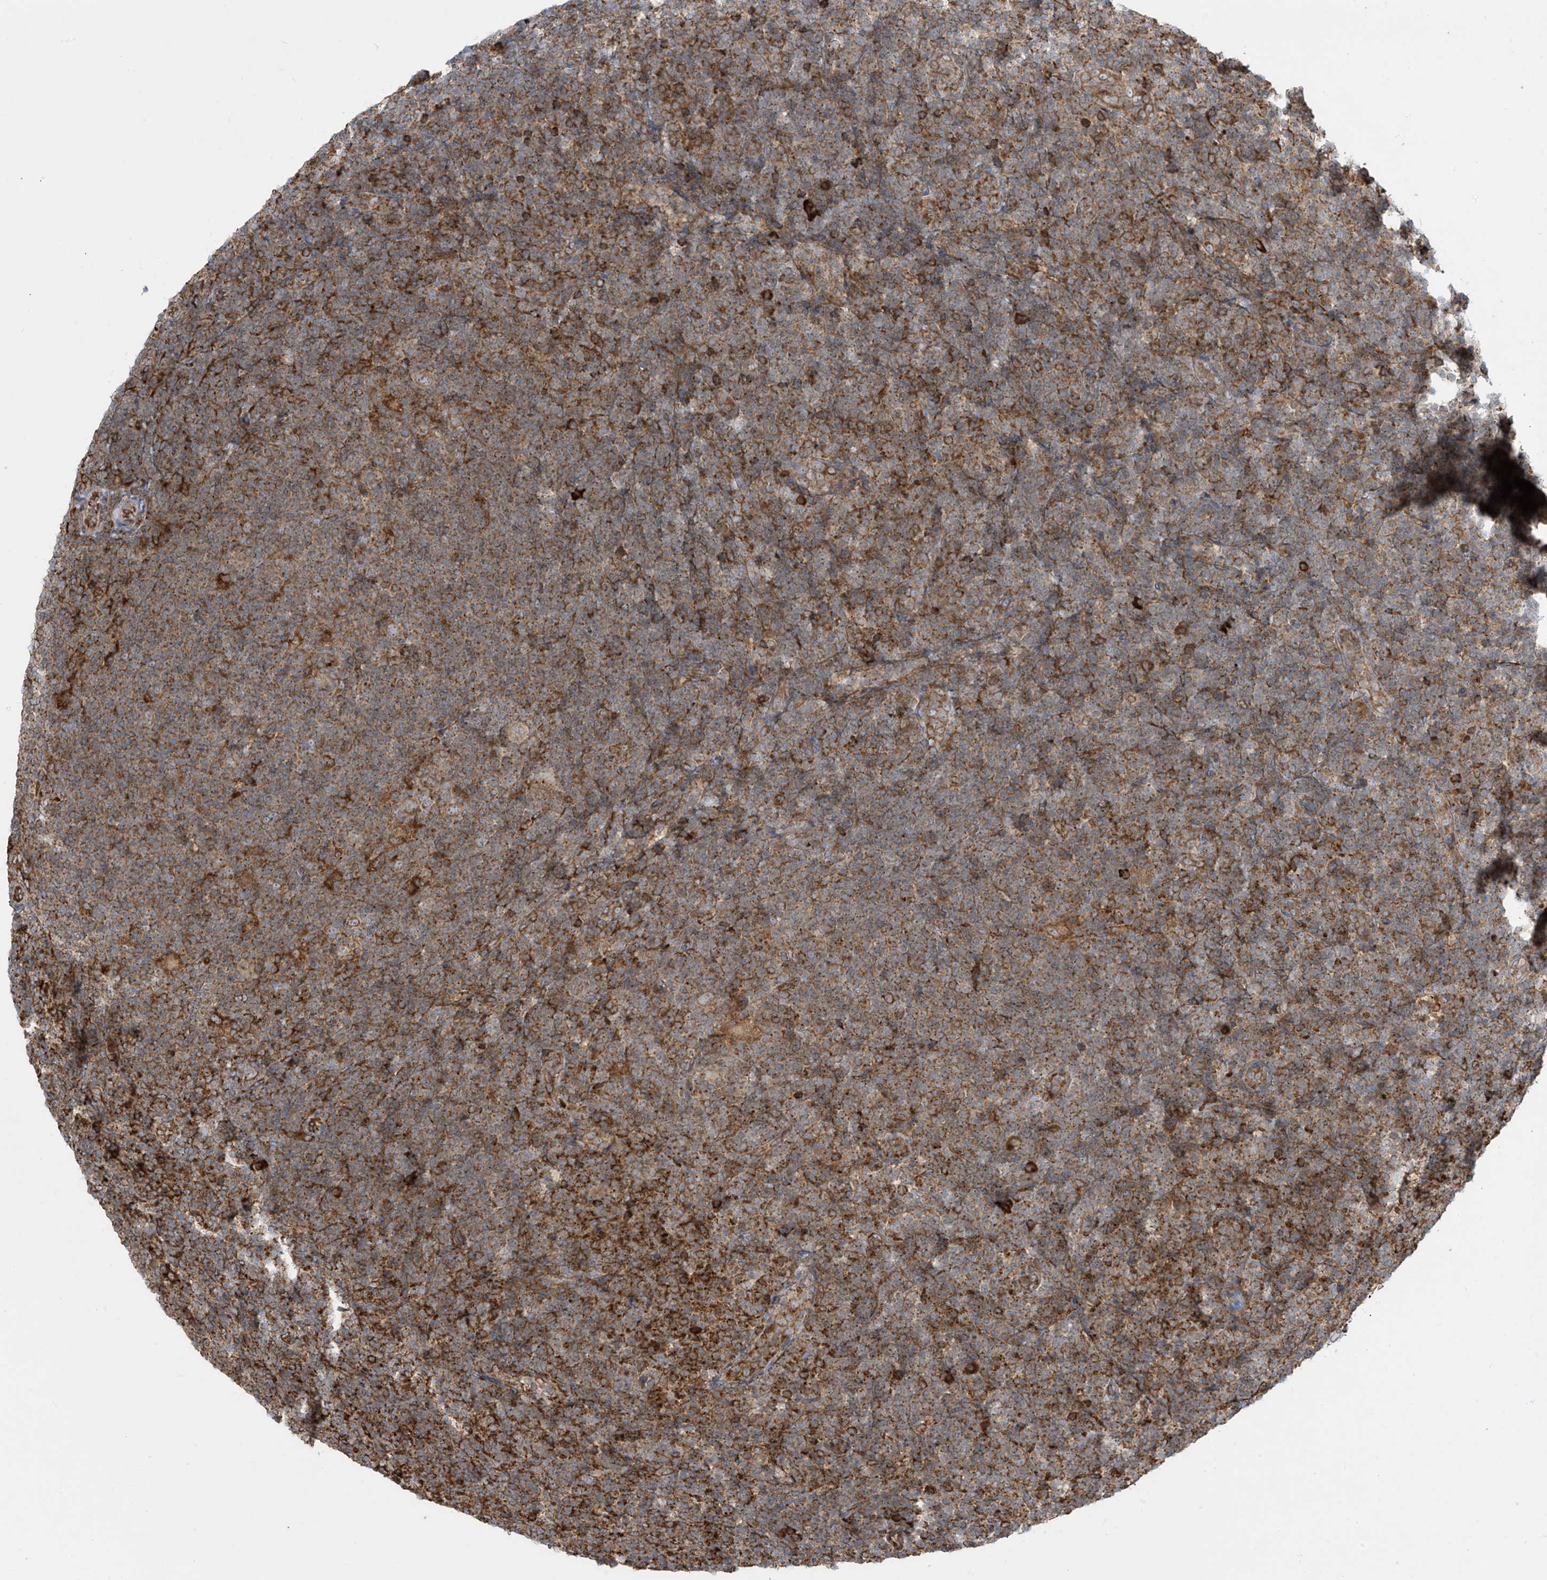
{"staining": {"intensity": "negative", "quantity": "none", "location": "none"}, "tissue": "lymphoma", "cell_type": "Tumor cells", "image_type": "cancer", "snomed": [{"axis": "morphology", "description": "Hodgkin's disease, NOS"}, {"axis": "topography", "description": "Lymph node"}], "caption": "The immunohistochemistry image has no significant expression in tumor cells of Hodgkin's disease tissue.", "gene": "MX1", "patient": {"sex": "female", "age": 57}}